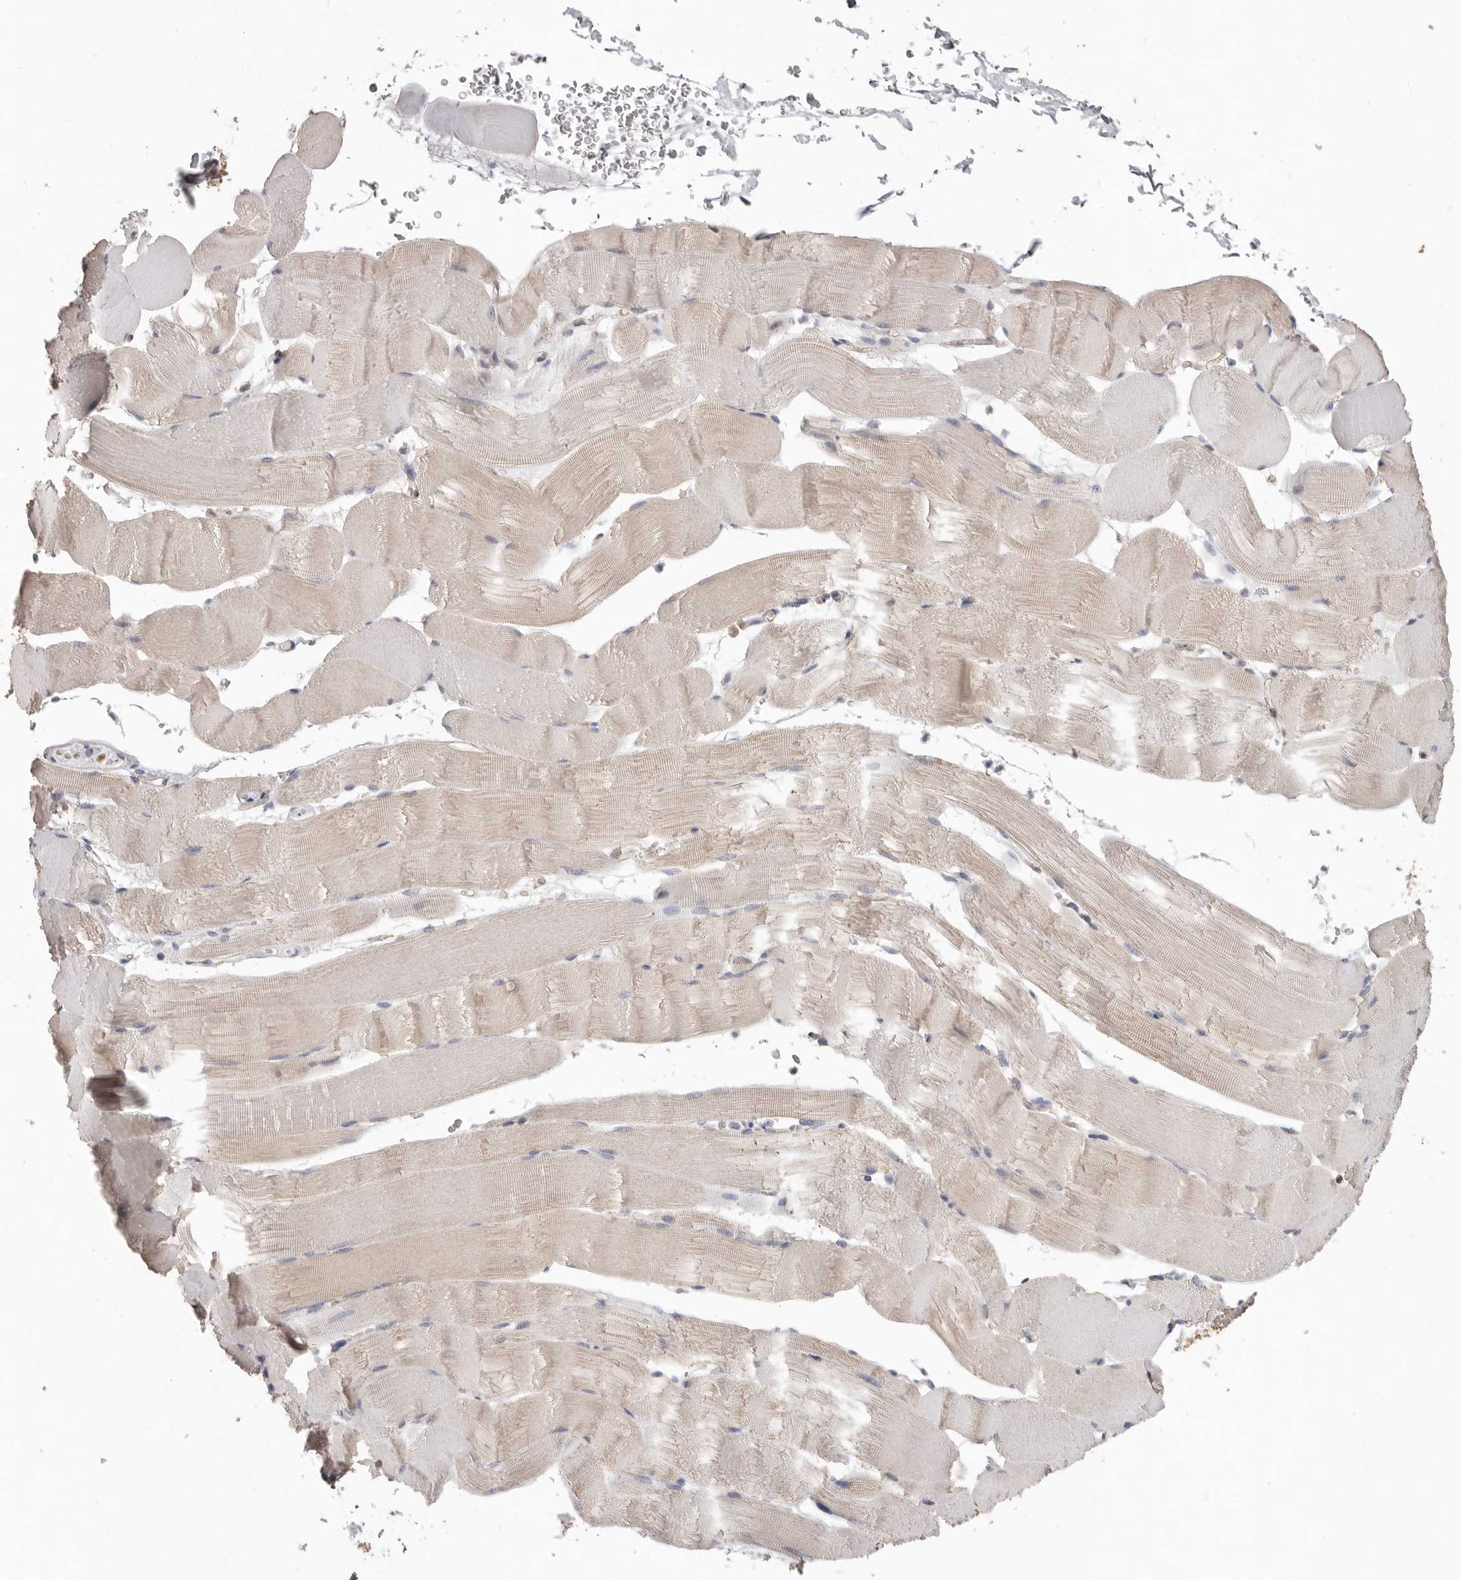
{"staining": {"intensity": "weak", "quantity": ">75%", "location": "cytoplasmic/membranous"}, "tissue": "skeletal muscle", "cell_type": "Myocytes", "image_type": "normal", "snomed": [{"axis": "morphology", "description": "Normal tissue, NOS"}, {"axis": "topography", "description": "Skeletal muscle"}], "caption": "A low amount of weak cytoplasmic/membranous expression is seen in approximately >75% of myocytes in normal skeletal muscle.", "gene": "ZYG11B", "patient": {"sex": "male", "age": 62}}